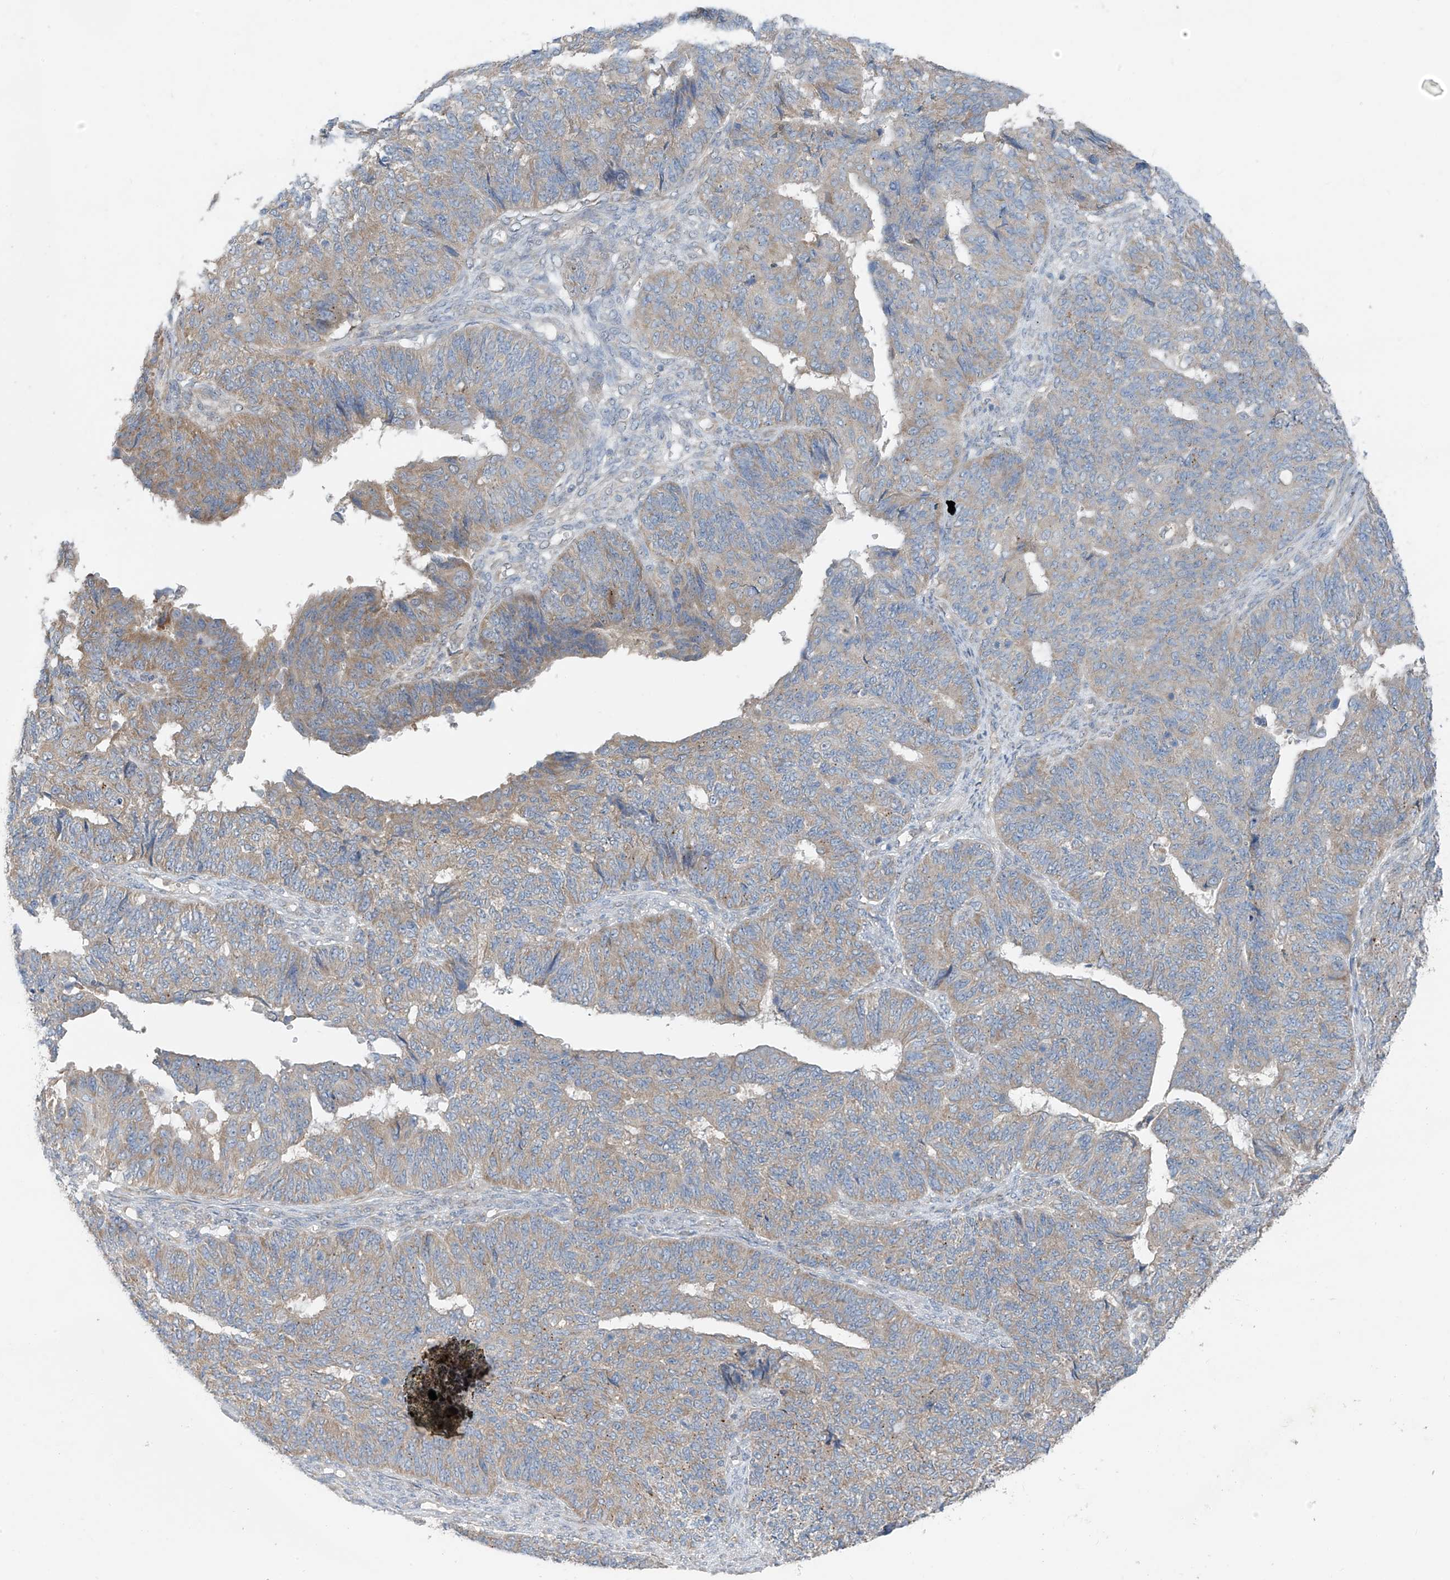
{"staining": {"intensity": "weak", "quantity": "25%-75%", "location": "cytoplasmic/membranous"}, "tissue": "endometrial cancer", "cell_type": "Tumor cells", "image_type": "cancer", "snomed": [{"axis": "morphology", "description": "Adenocarcinoma, NOS"}, {"axis": "topography", "description": "Endometrium"}], "caption": "Endometrial cancer (adenocarcinoma) tissue shows weak cytoplasmic/membranous staining in approximately 25%-75% of tumor cells", "gene": "RPL4", "patient": {"sex": "female", "age": 32}}